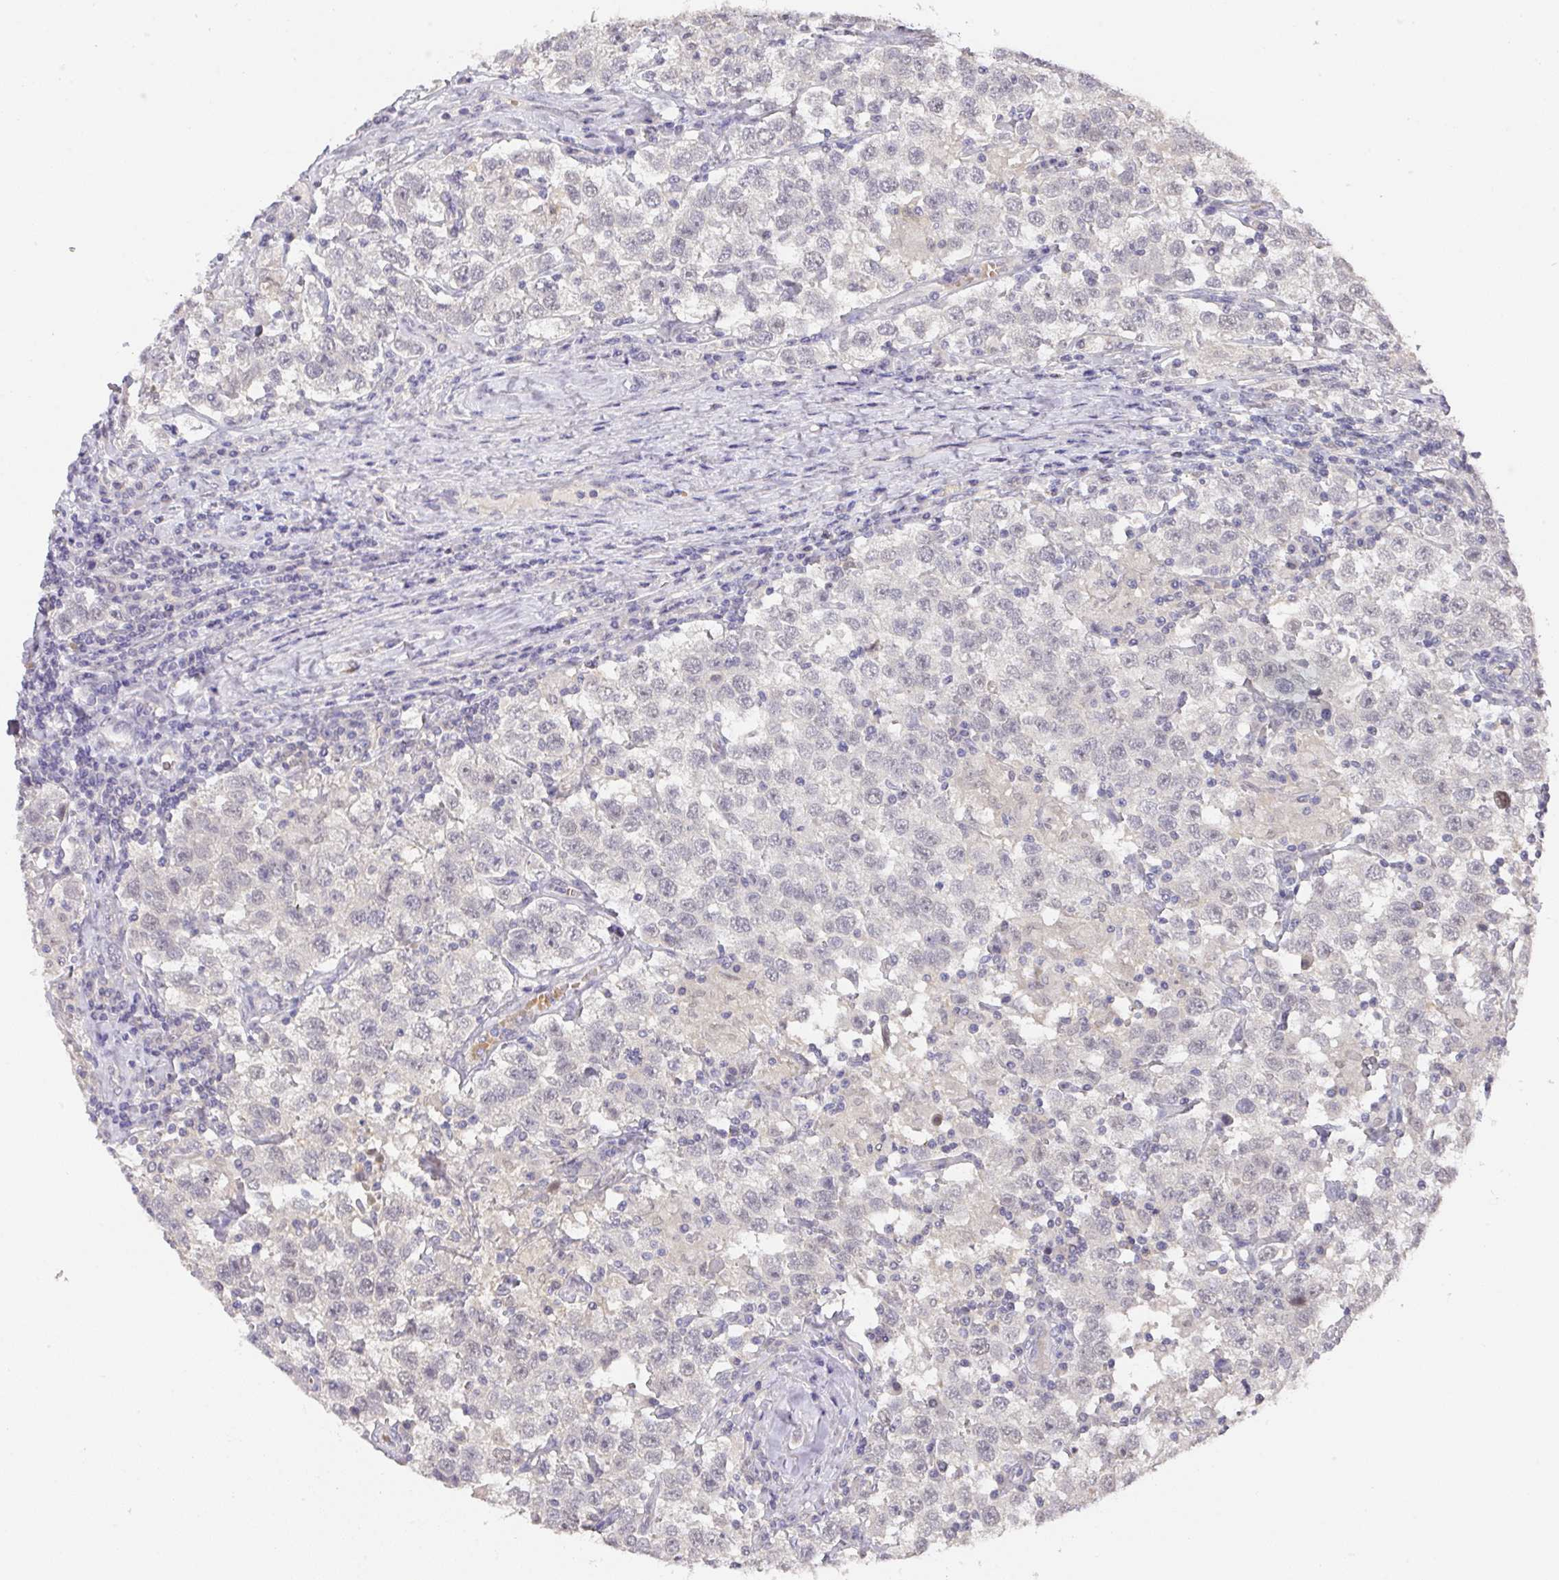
{"staining": {"intensity": "negative", "quantity": "none", "location": "none"}, "tissue": "testis cancer", "cell_type": "Tumor cells", "image_type": "cancer", "snomed": [{"axis": "morphology", "description": "Seminoma, NOS"}, {"axis": "topography", "description": "Testis"}], "caption": "Immunohistochemistry (IHC) of testis cancer (seminoma) shows no staining in tumor cells.", "gene": "FOXN4", "patient": {"sex": "male", "age": 41}}